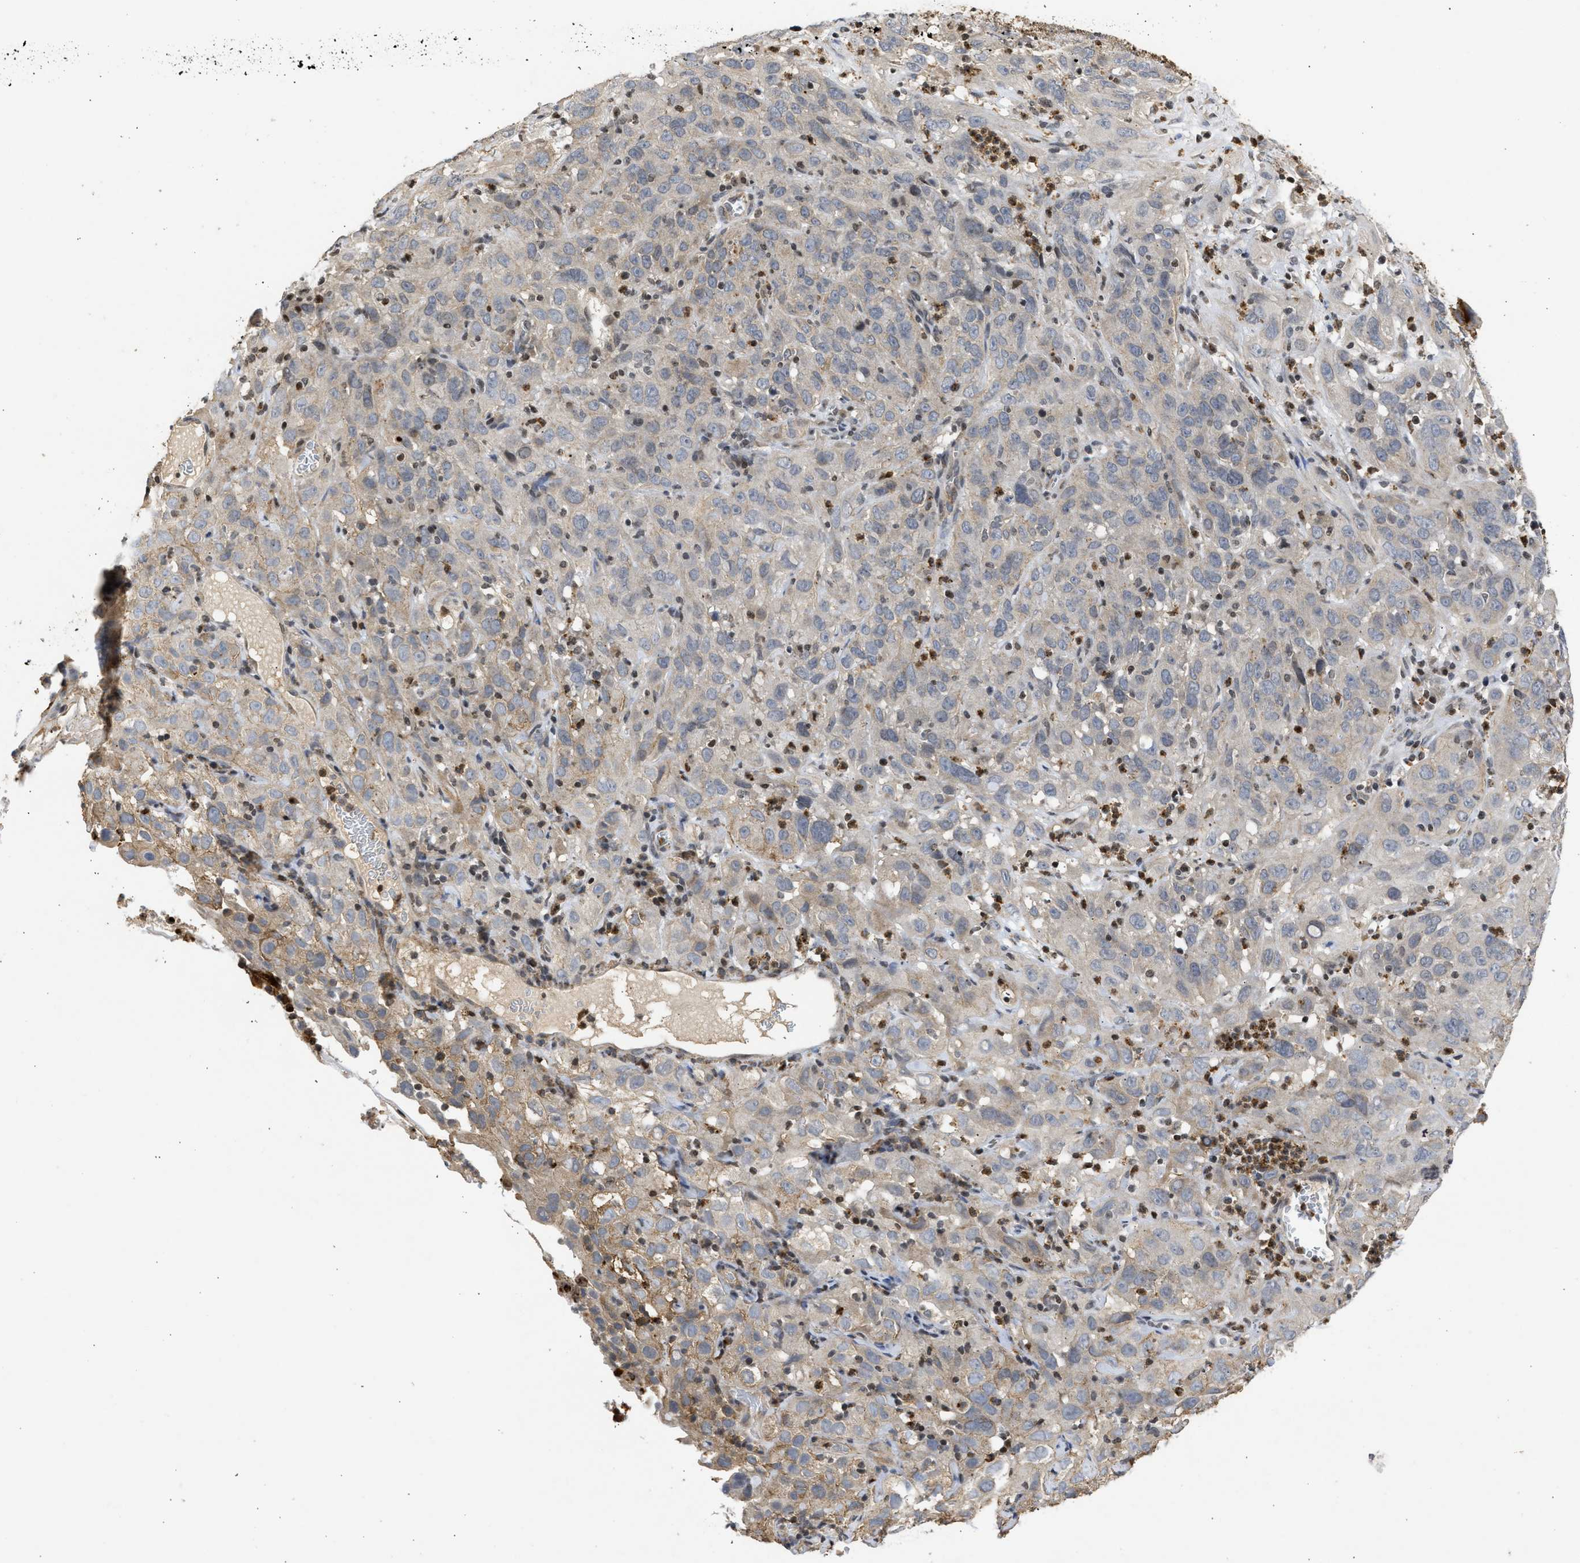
{"staining": {"intensity": "weak", "quantity": "25%-75%", "location": "cytoplasmic/membranous"}, "tissue": "cervical cancer", "cell_type": "Tumor cells", "image_type": "cancer", "snomed": [{"axis": "morphology", "description": "Squamous cell carcinoma, NOS"}, {"axis": "topography", "description": "Cervix"}], "caption": "This is an image of IHC staining of cervical cancer (squamous cell carcinoma), which shows weak expression in the cytoplasmic/membranous of tumor cells.", "gene": "ENSG00000142539", "patient": {"sex": "female", "age": 32}}